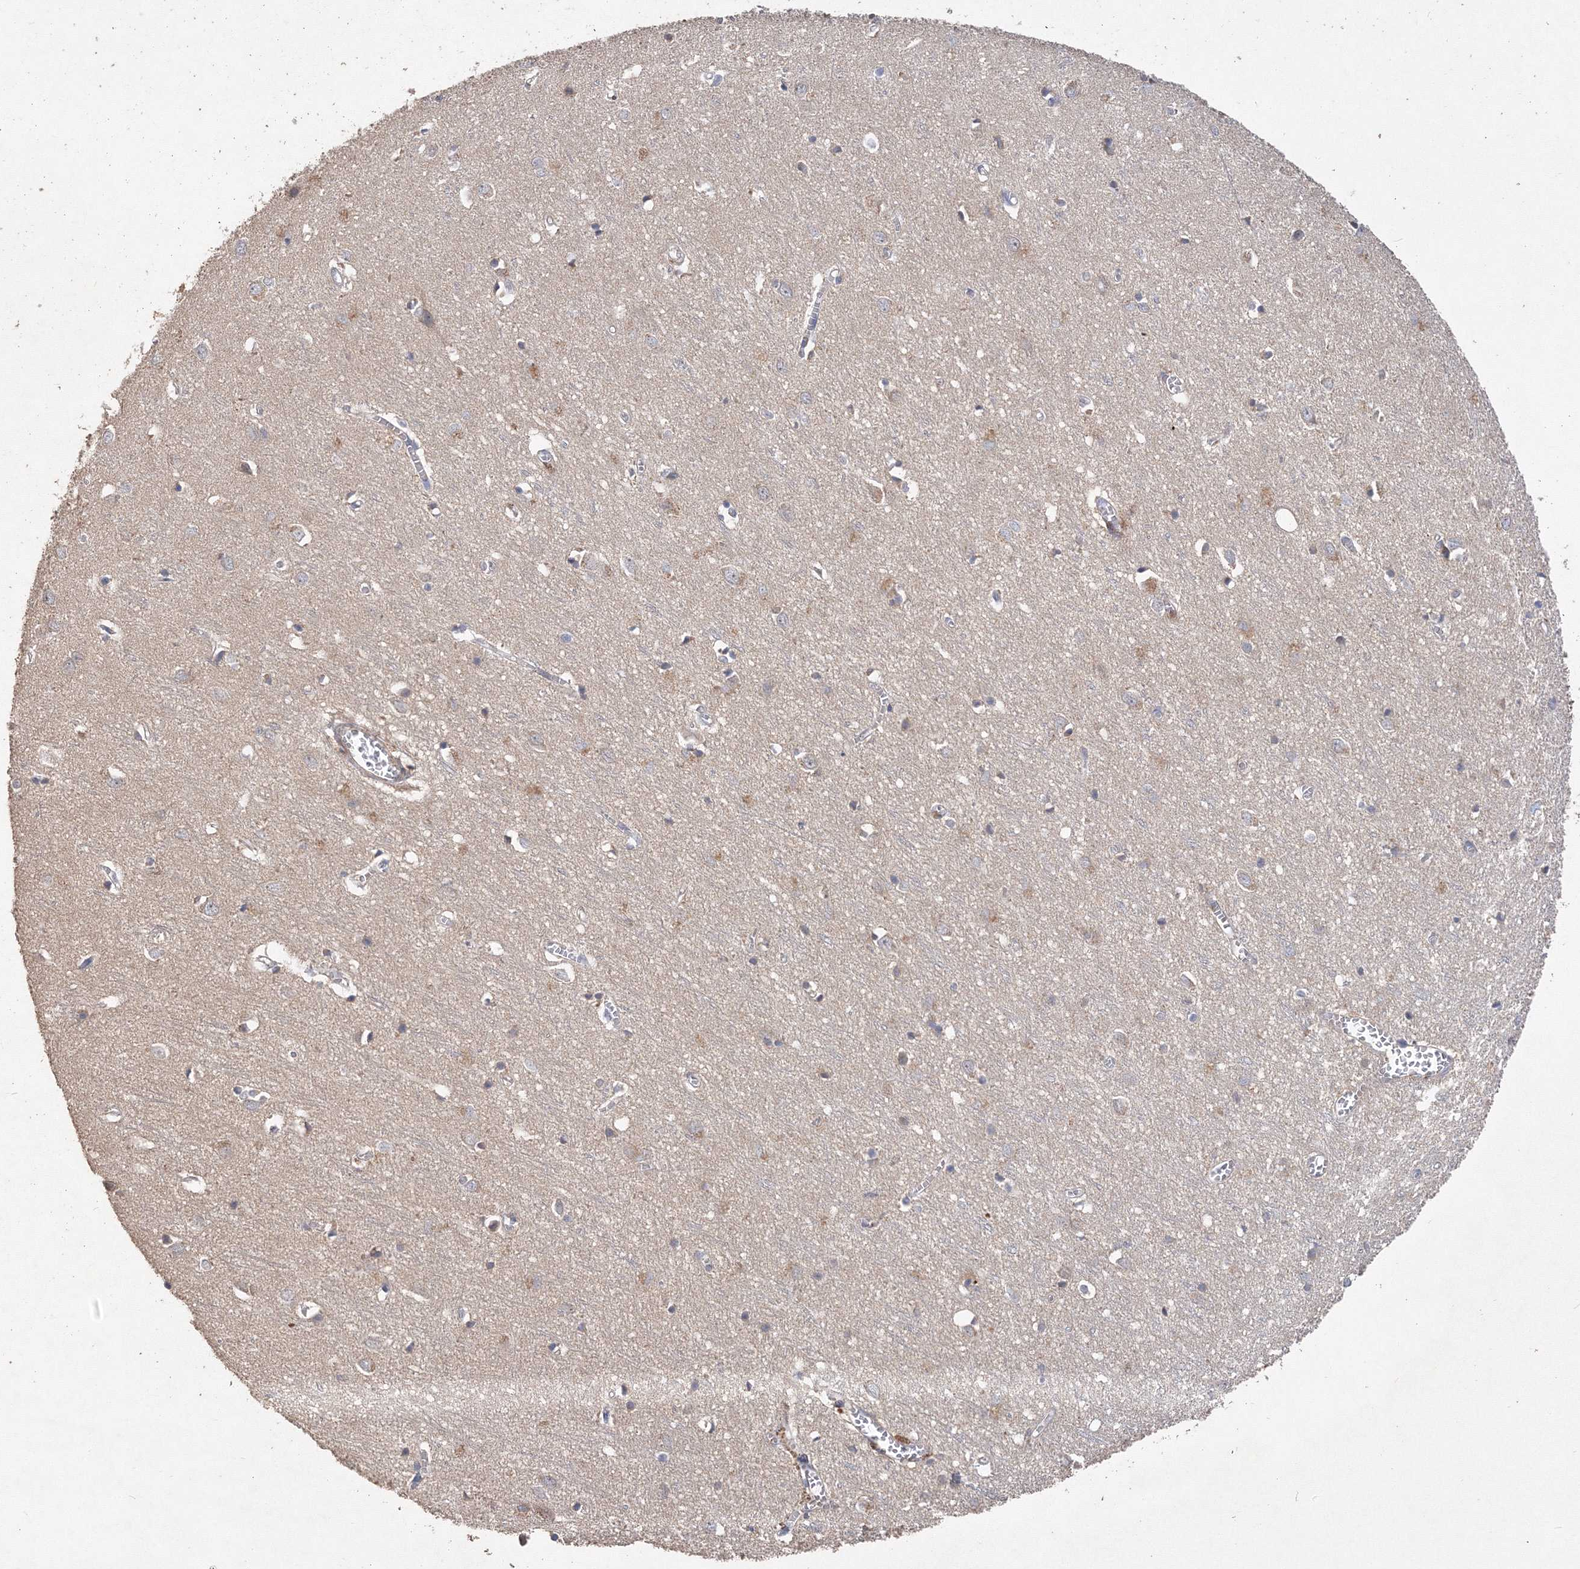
{"staining": {"intensity": "weak", "quantity": "<25%", "location": "cytoplasmic/membranous"}, "tissue": "cerebral cortex", "cell_type": "Endothelial cells", "image_type": "normal", "snomed": [{"axis": "morphology", "description": "Normal tissue, NOS"}, {"axis": "topography", "description": "Cerebral cortex"}], "caption": "Protein analysis of benign cerebral cortex shows no significant expression in endothelial cells. (Brightfield microscopy of DAB (3,3'-diaminobenzidine) immunohistochemistry (IHC) at high magnification).", "gene": "GRINA", "patient": {"sex": "female", "age": 64}}